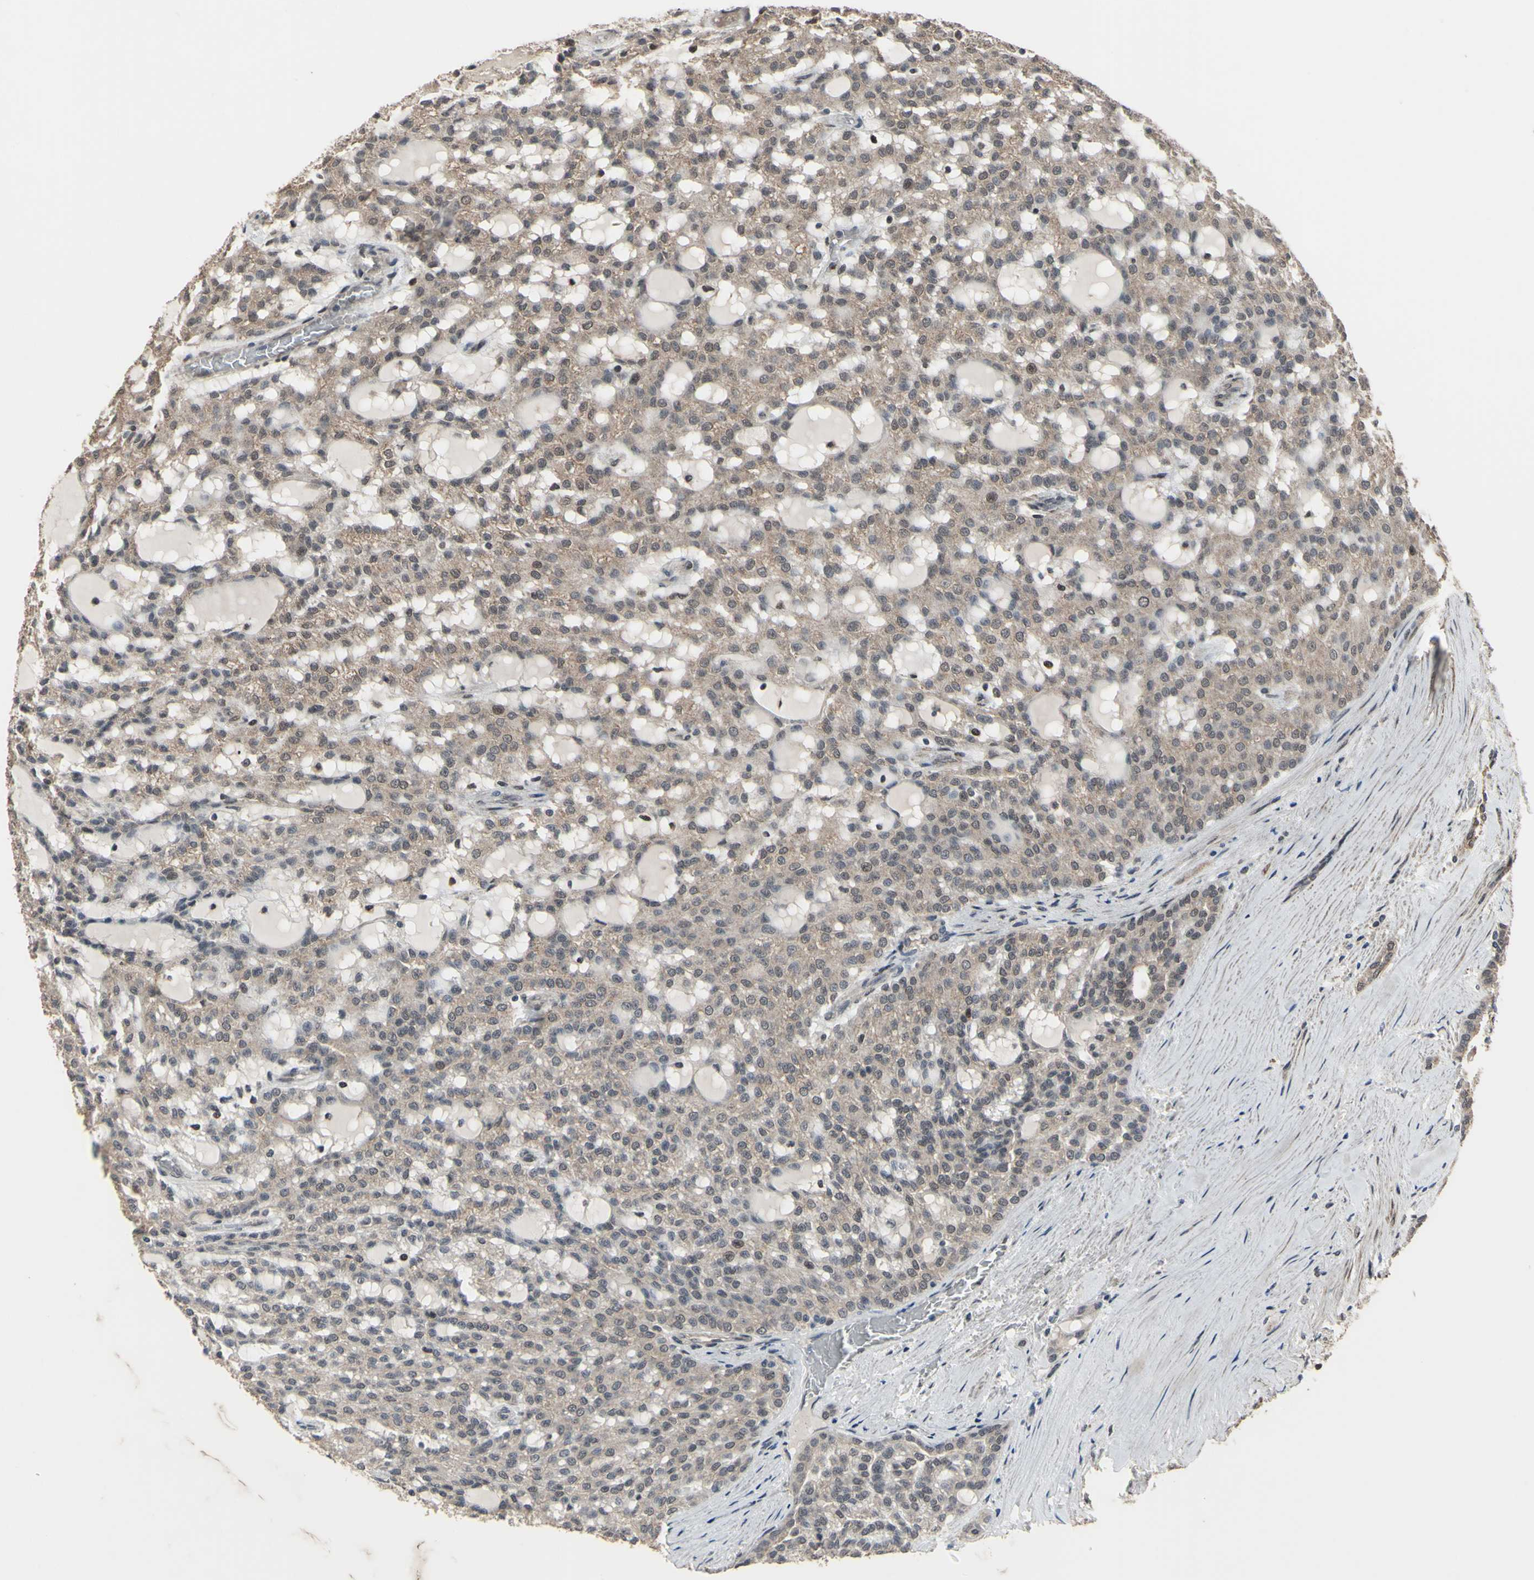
{"staining": {"intensity": "weak", "quantity": ">75%", "location": "cytoplasmic/membranous,nuclear"}, "tissue": "renal cancer", "cell_type": "Tumor cells", "image_type": "cancer", "snomed": [{"axis": "morphology", "description": "Adenocarcinoma, NOS"}, {"axis": "topography", "description": "Kidney"}], "caption": "A histopathology image of human renal cancer (adenocarcinoma) stained for a protein demonstrates weak cytoplasmic/membranous and nuclear brown staining in tumor cells. Immunohistochemistry stains the protein in brown and the nuclei are stained blue.", "gene": "ZNF174", "patient": {"sex": "male", "age": 63}}